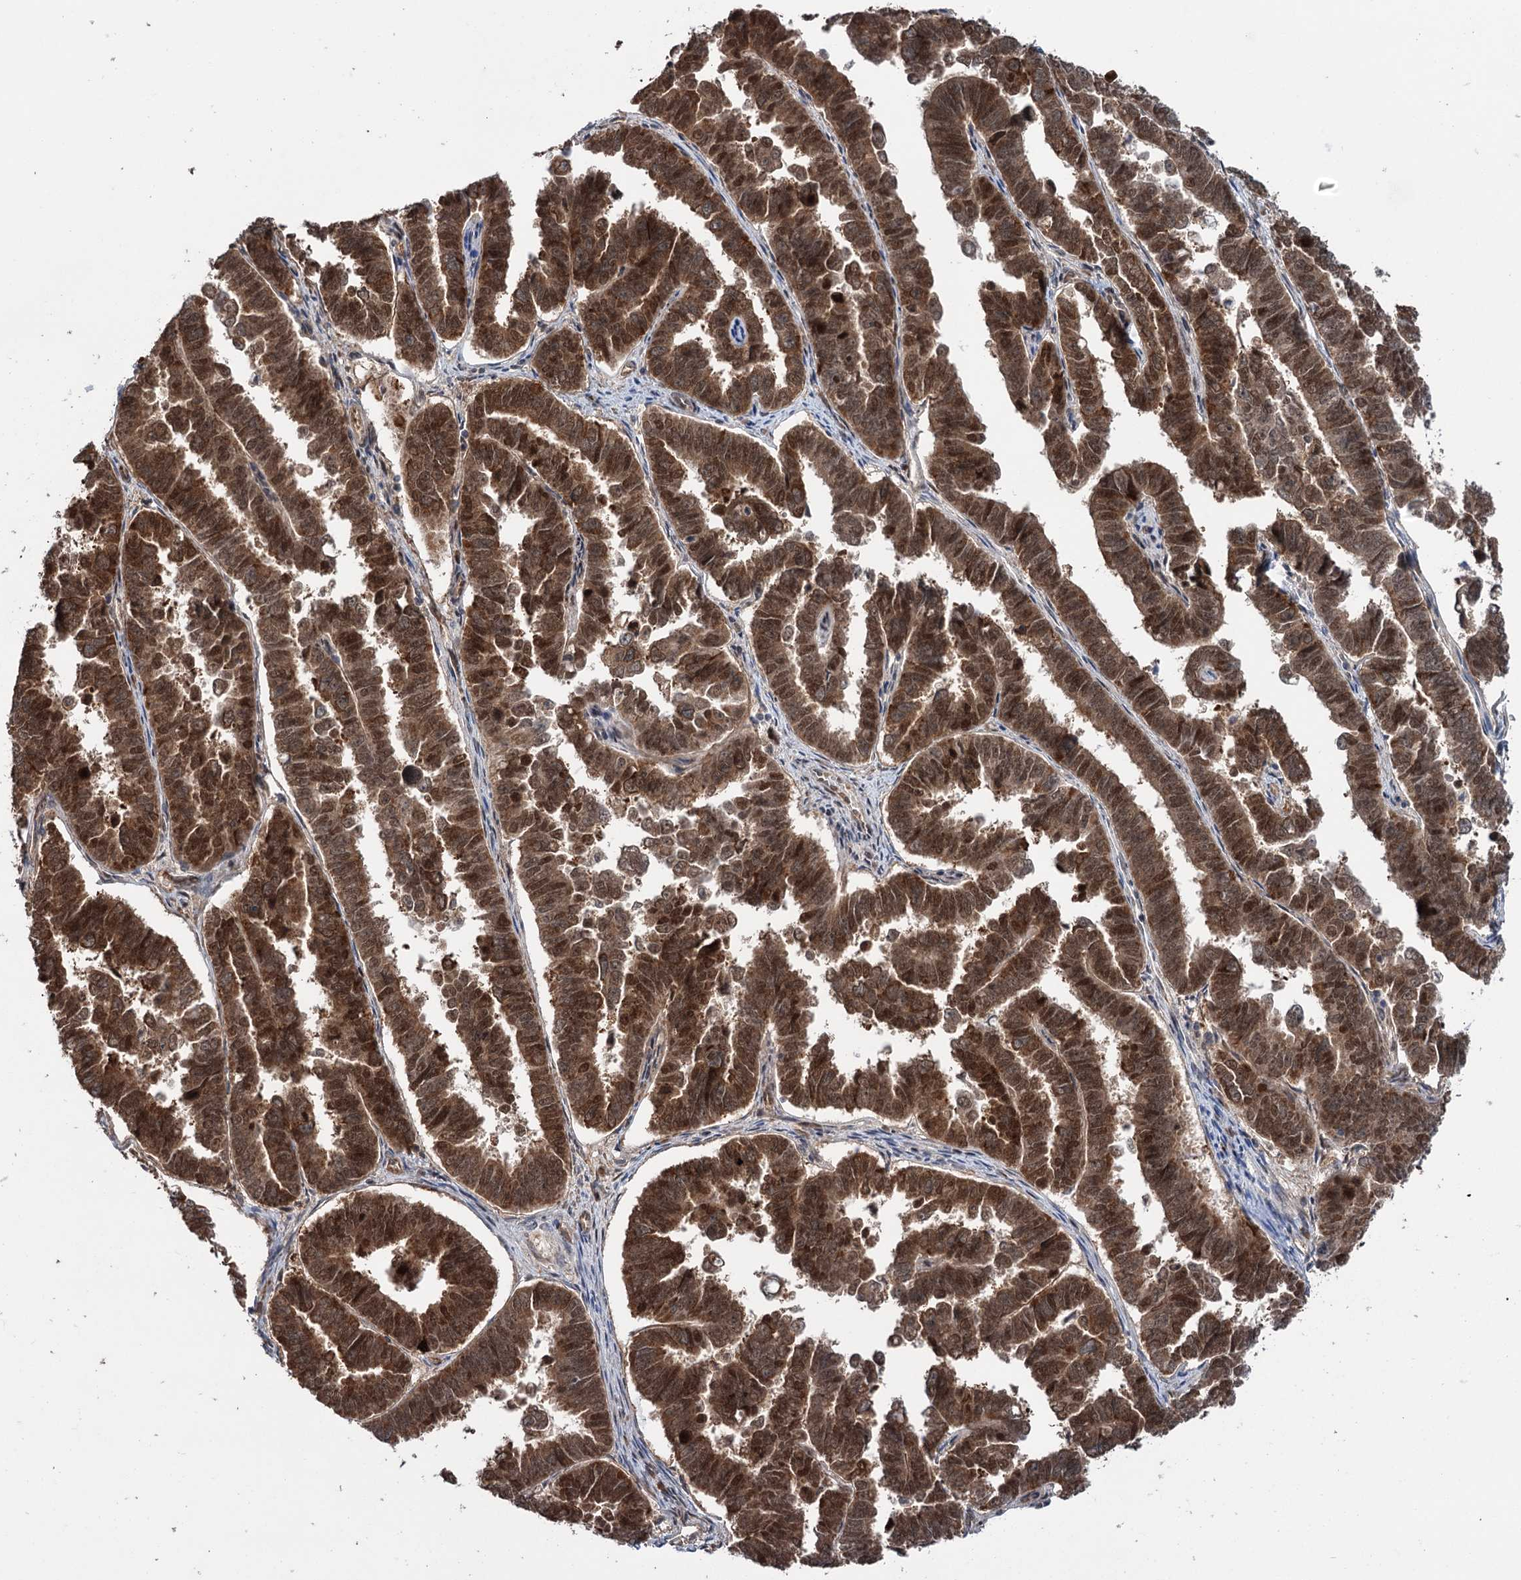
{"staining": {"intensity": "strong", "quantity": ">75%", "location": "cytoplasmic/membranous,nuclear"}, "tissue": "endometrial cancer", "cell_type": "Tumor cells", "image_type": "cancer", "snomed": [{"axis": "morphology", "description": "Adenocarcinoma, NOS"}, {"axis": "topography", "description": "Endometrium"}], "caption": "Immunohistochemistry micrograph of neoplastic tissue: endometrial cancer stained using IHC displays high levels of strong protein expression localized specifically in the cytoplasmic/membranous and nuclear of tumor cells, appearing as a cytoplasmic/membranous and nuclear brown color.", "gene": "NCAPD2", "patient": {"sex": "female", "age": 75}}